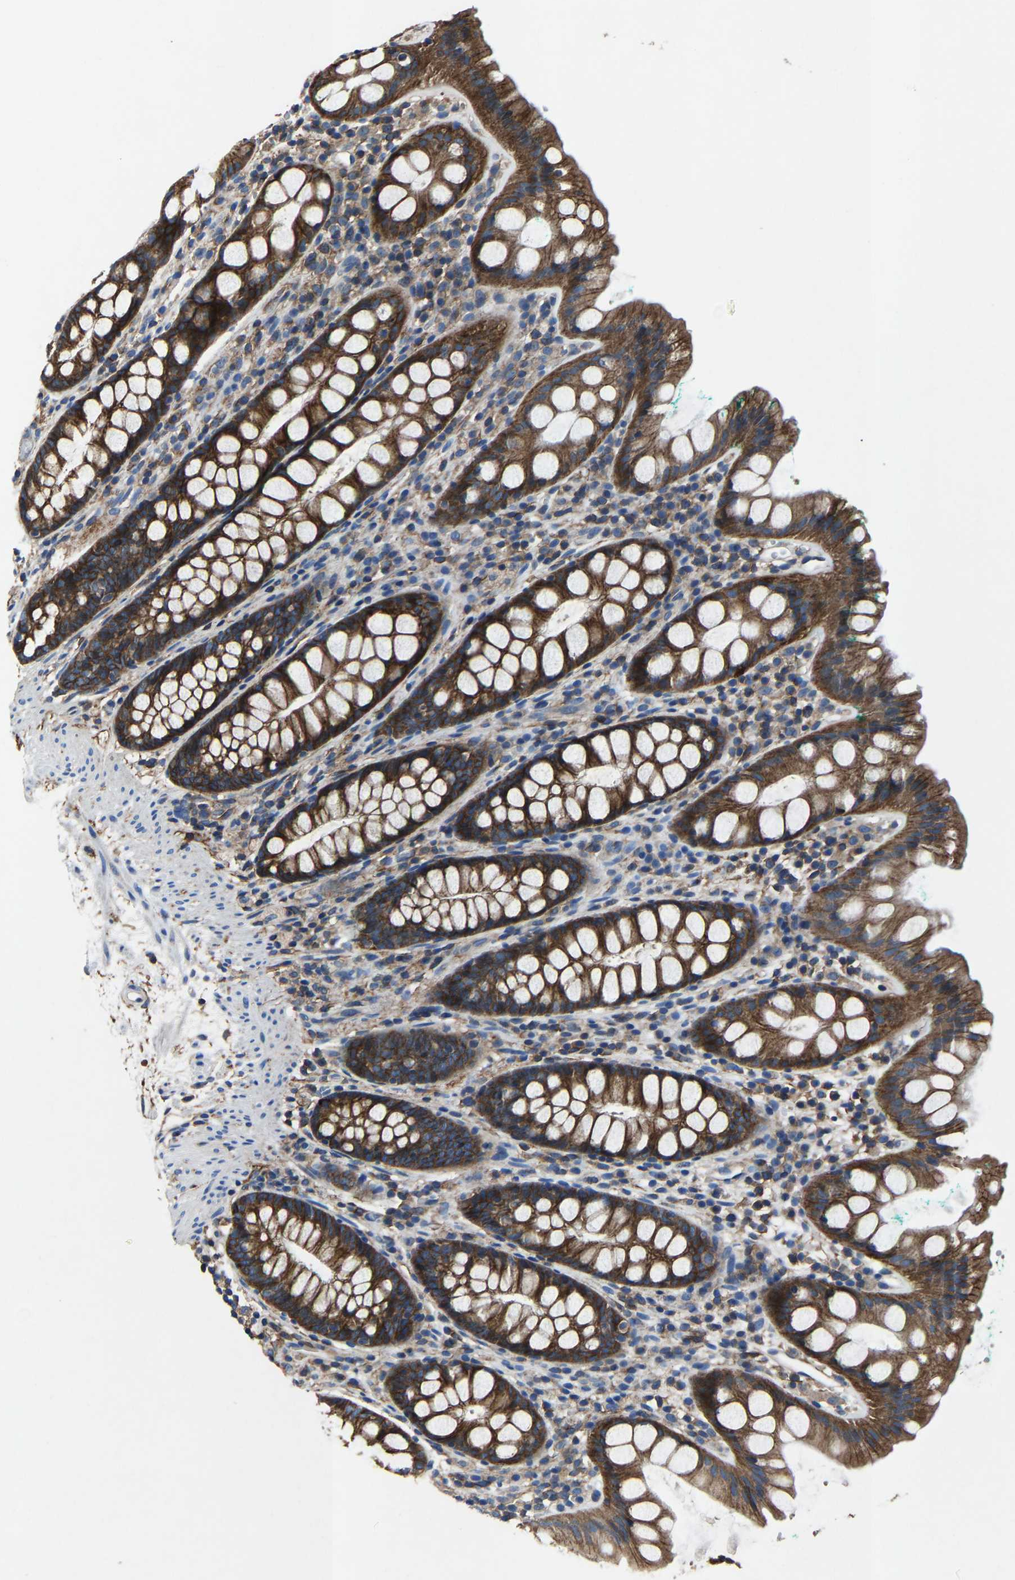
{"staining": {"intensity": "strong", "quantity": ">75%", "location": "cytoplasmic/membranous"}, "tissue": "rectum", "cell_type": "Glandular cells", "image_type": "normal", "snomed": [{"axis": "morphology", "description": "Normal tissue, NOS"}, {"axis": "topography", "description": "Rectum"}], "caption": "A high-resolution micrograph shows immunohistochemistry staining of normal rectum, which displays strong cytoplasmic/membranous expression in about >75% of glandular cells.", "gene": "KIAA1958", "patient": {"sex": "female", "age": 65}}